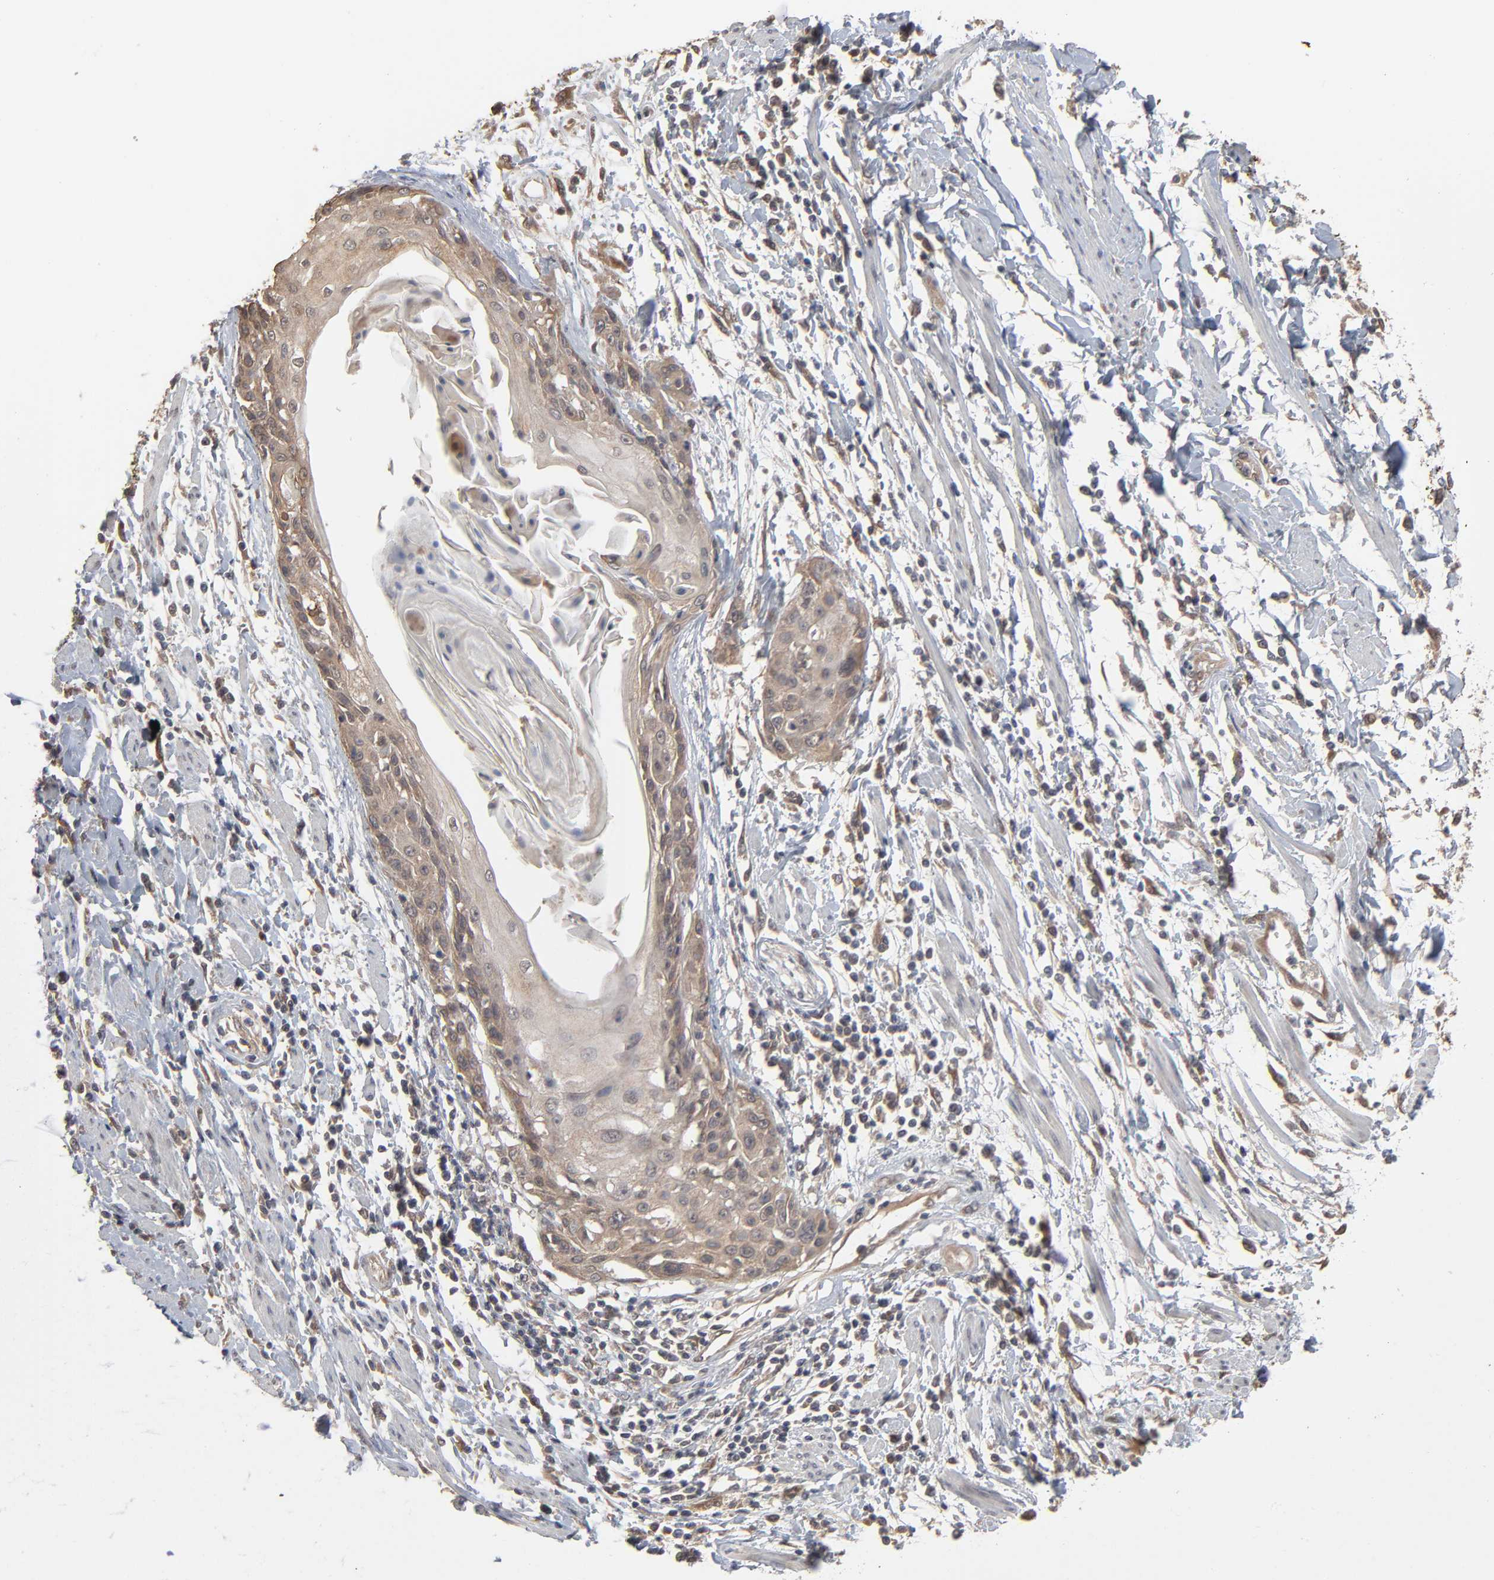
{"staining": {"intensity": "moderate", "quantity": ">75%", "location": "cytoplasmic/membranous"}, "tissue": "cervical cancer", "cell_type": "Tumor cells", "image_type": "cancer", "snomed": [{"axis": "morphology", "description": "Squamous cell carcinoma, NOS"}, {"axis": "topography", "description": "Cervix"}], "caption": "Immunohistochemical staining of cervical squamous cell carcinoma displays moderate cytoplasmic/membranous protein expression in approximately >75% of tumor cells.", "gene": "SCFD1", "patient": {"sex": "female", "age": 57}}